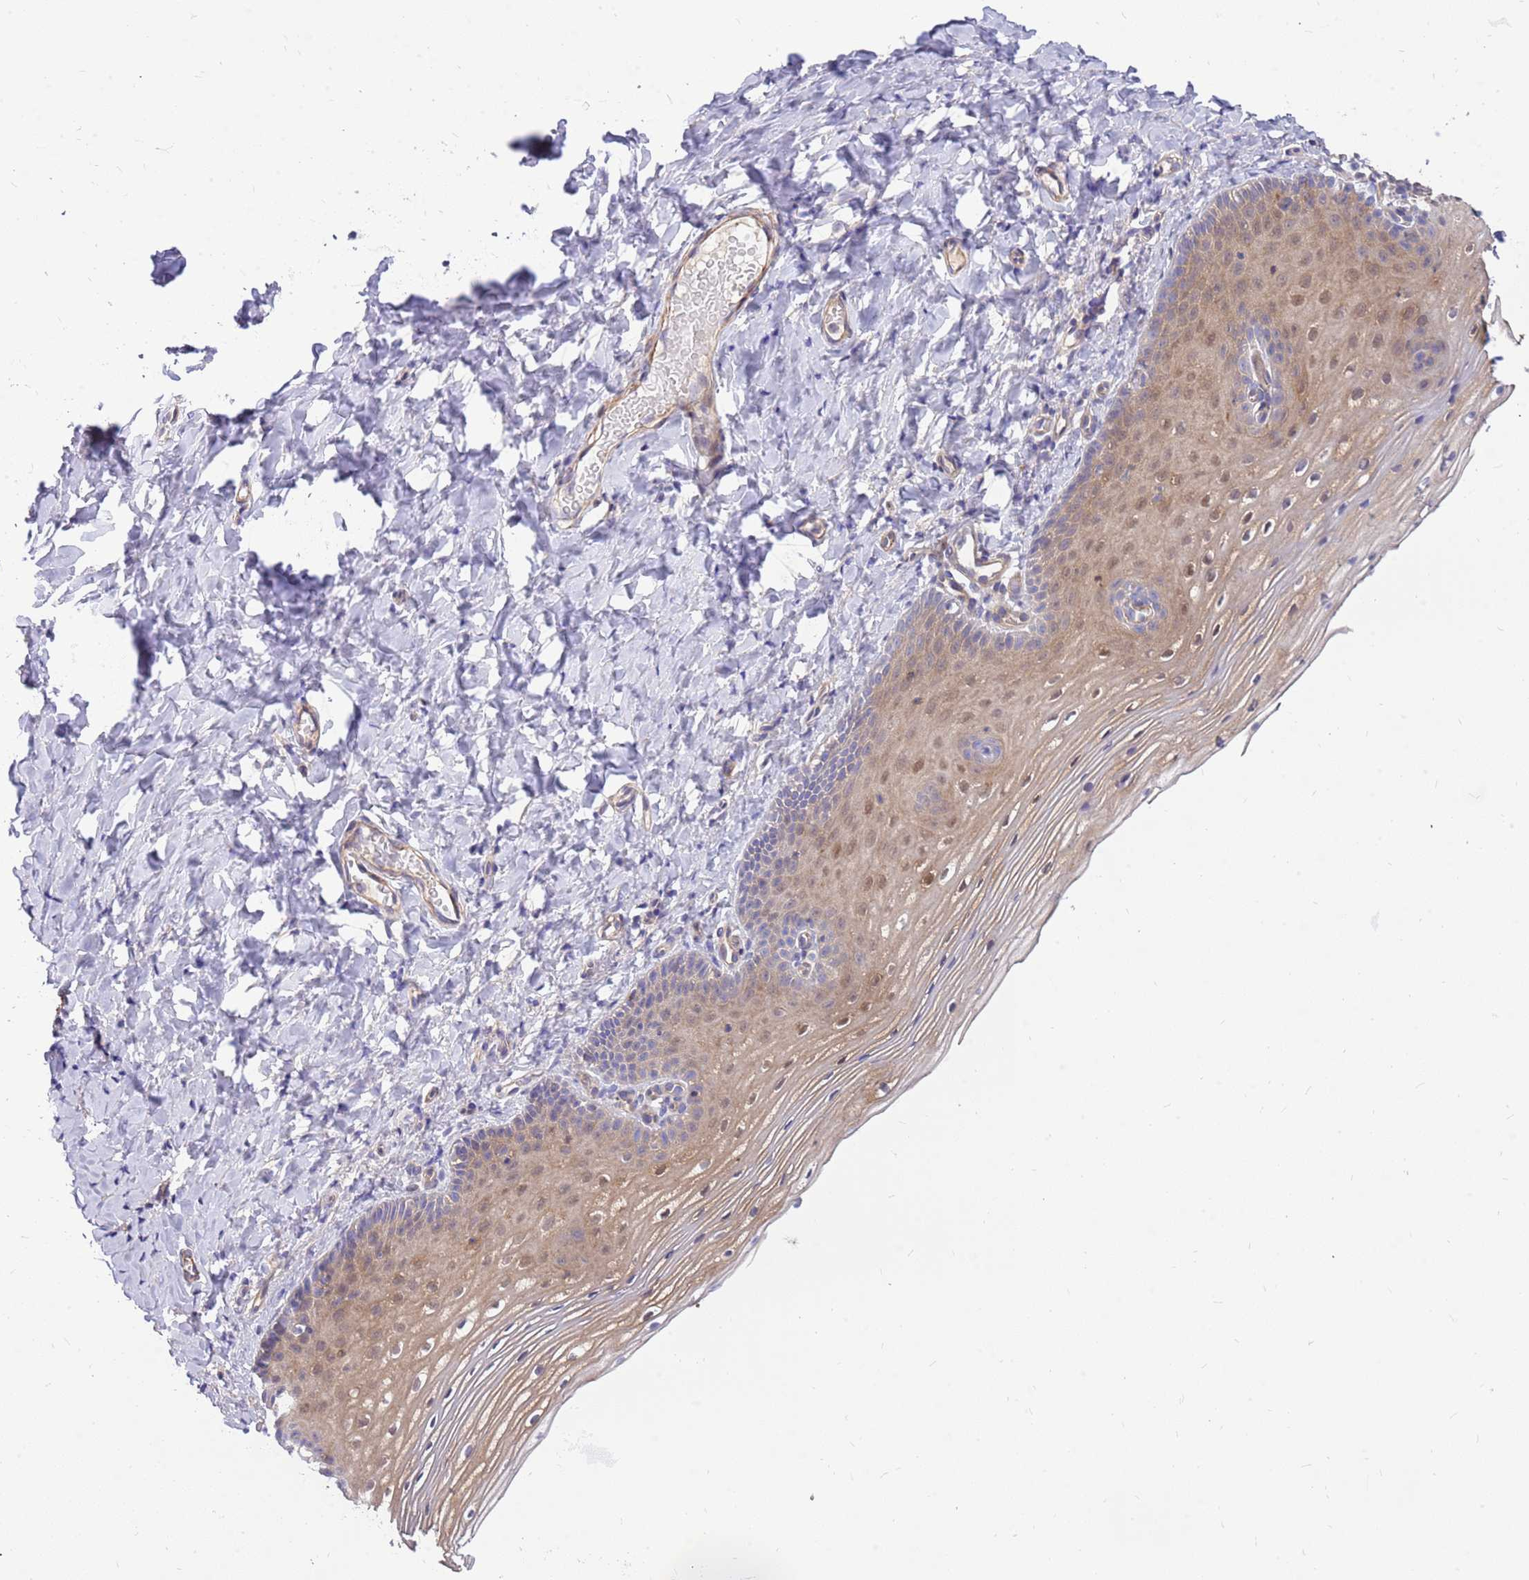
{"staining": {"intensity": "moderate", "quantity": ">75%", "location": "cytoplasmic/membranous,nuclear"}, "tissue": "vagina", "cell_type": "Squamous epithelial cells", "image_type": "normal", "snomed": [{"axis": "morphology", "description": "Normal tissue, NOS"}, {"axis": "topography", "description": "Vagina"}], "caption": "The micrograph exhibits staining of benign vagina, revealing moderate cytoplasmic/membranous,nuclear protein expression (brown color) within squamous epithelial cells.", "gene": "MVD", "patient": {"sex": "female", "age": 60}}